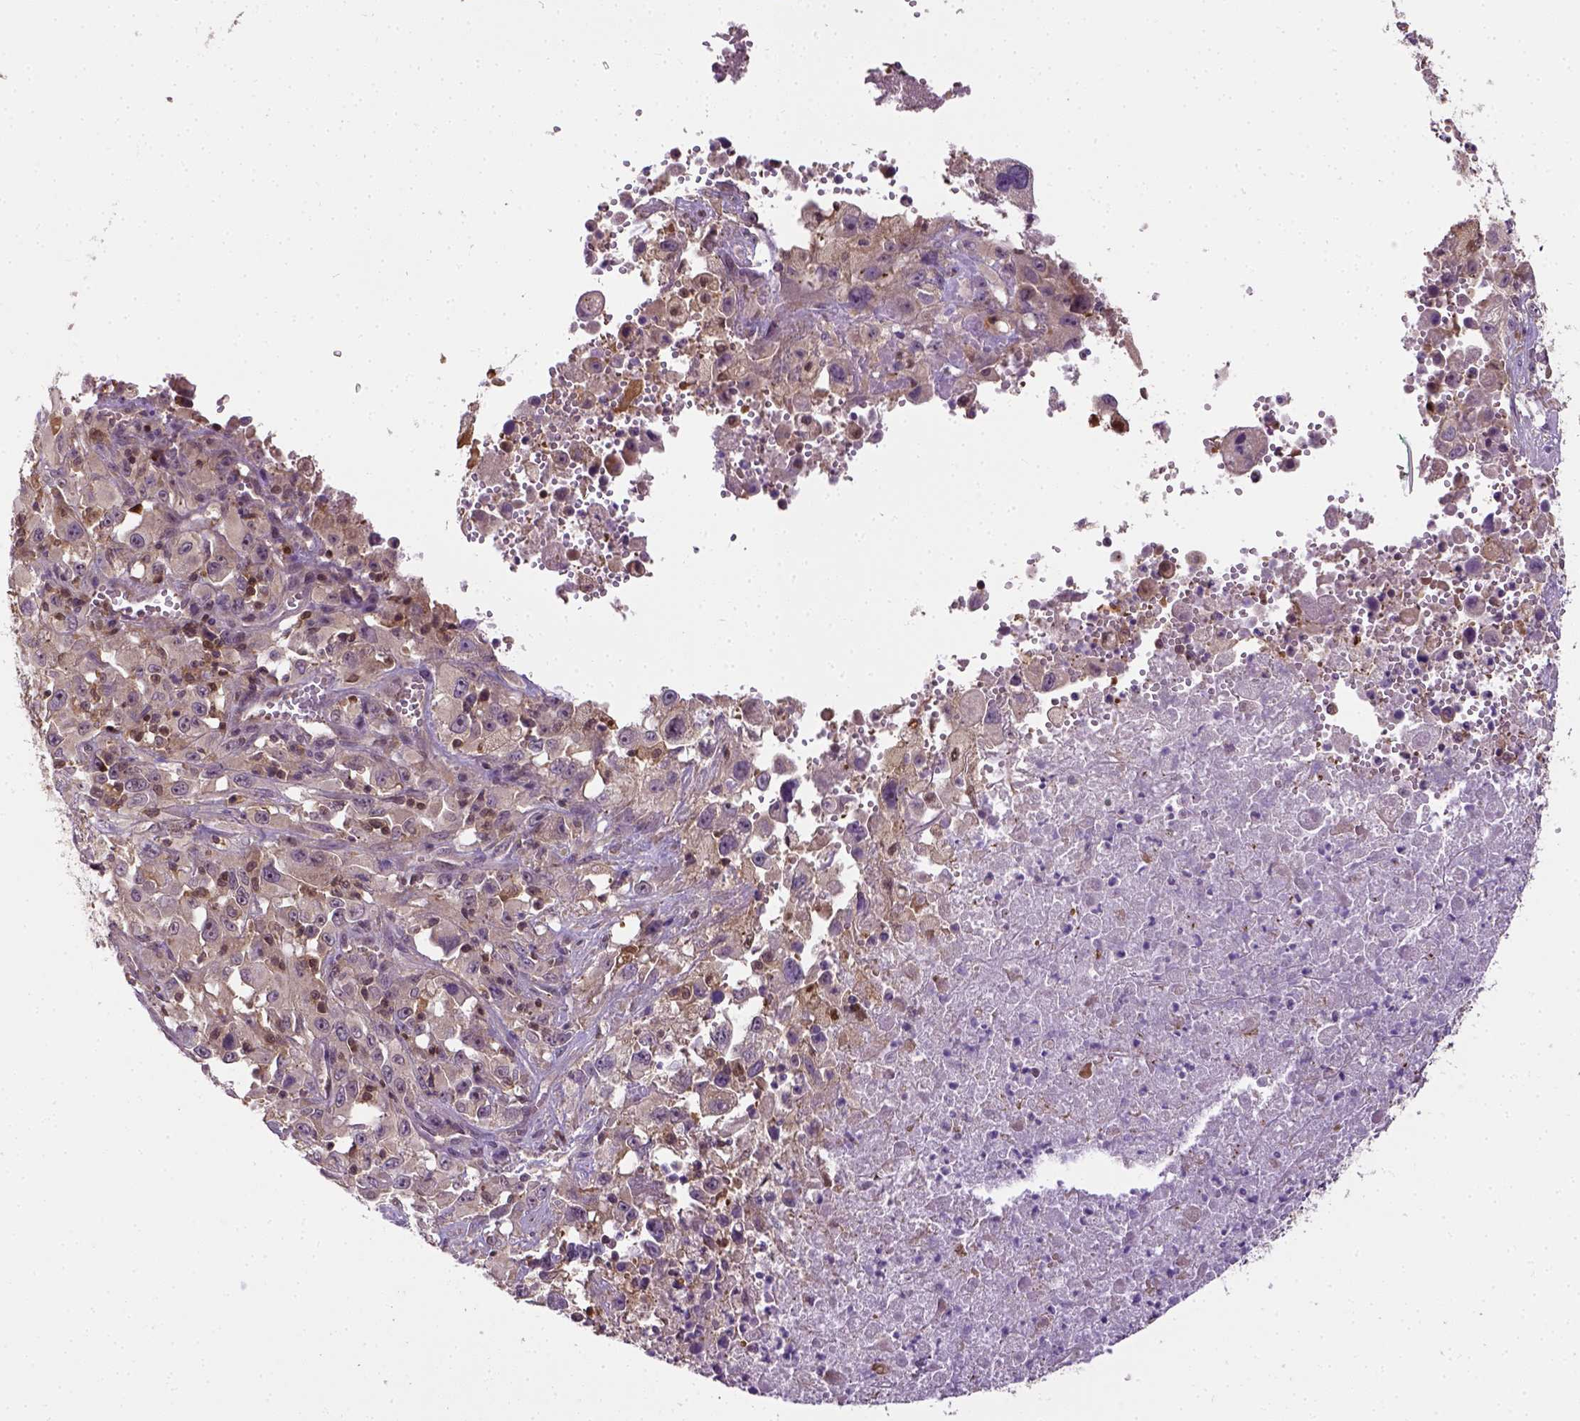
{"staining": {"intensity": "weak", "quantity": "25%-75%", "location": "cytoplasmic/membranous"}, "tissue": "melanoma", "cell_type": "Tumor cells", "image_type": "cancer", "snomed": [{"axis": "morphology", "description": "Malignant melanoma, Metastatic site"}, {"axis": "topography", "description": "Soft tissue"}], "caption": "Immunohistochemical staining of human malignant melanoma (metastatic site) shows weak cytoplasmic/membranous protein positivity in approximately 25%-75% of tumor cells. The staining was performed using DAB (3,3'-diaminobenzidine) to visualize the protein expression in brown, while the nuclei were stained in blue with hematoxylin (Magnification: 20x).", "gene": "MATK", "patient": {"sex": "male", "age": 50}}